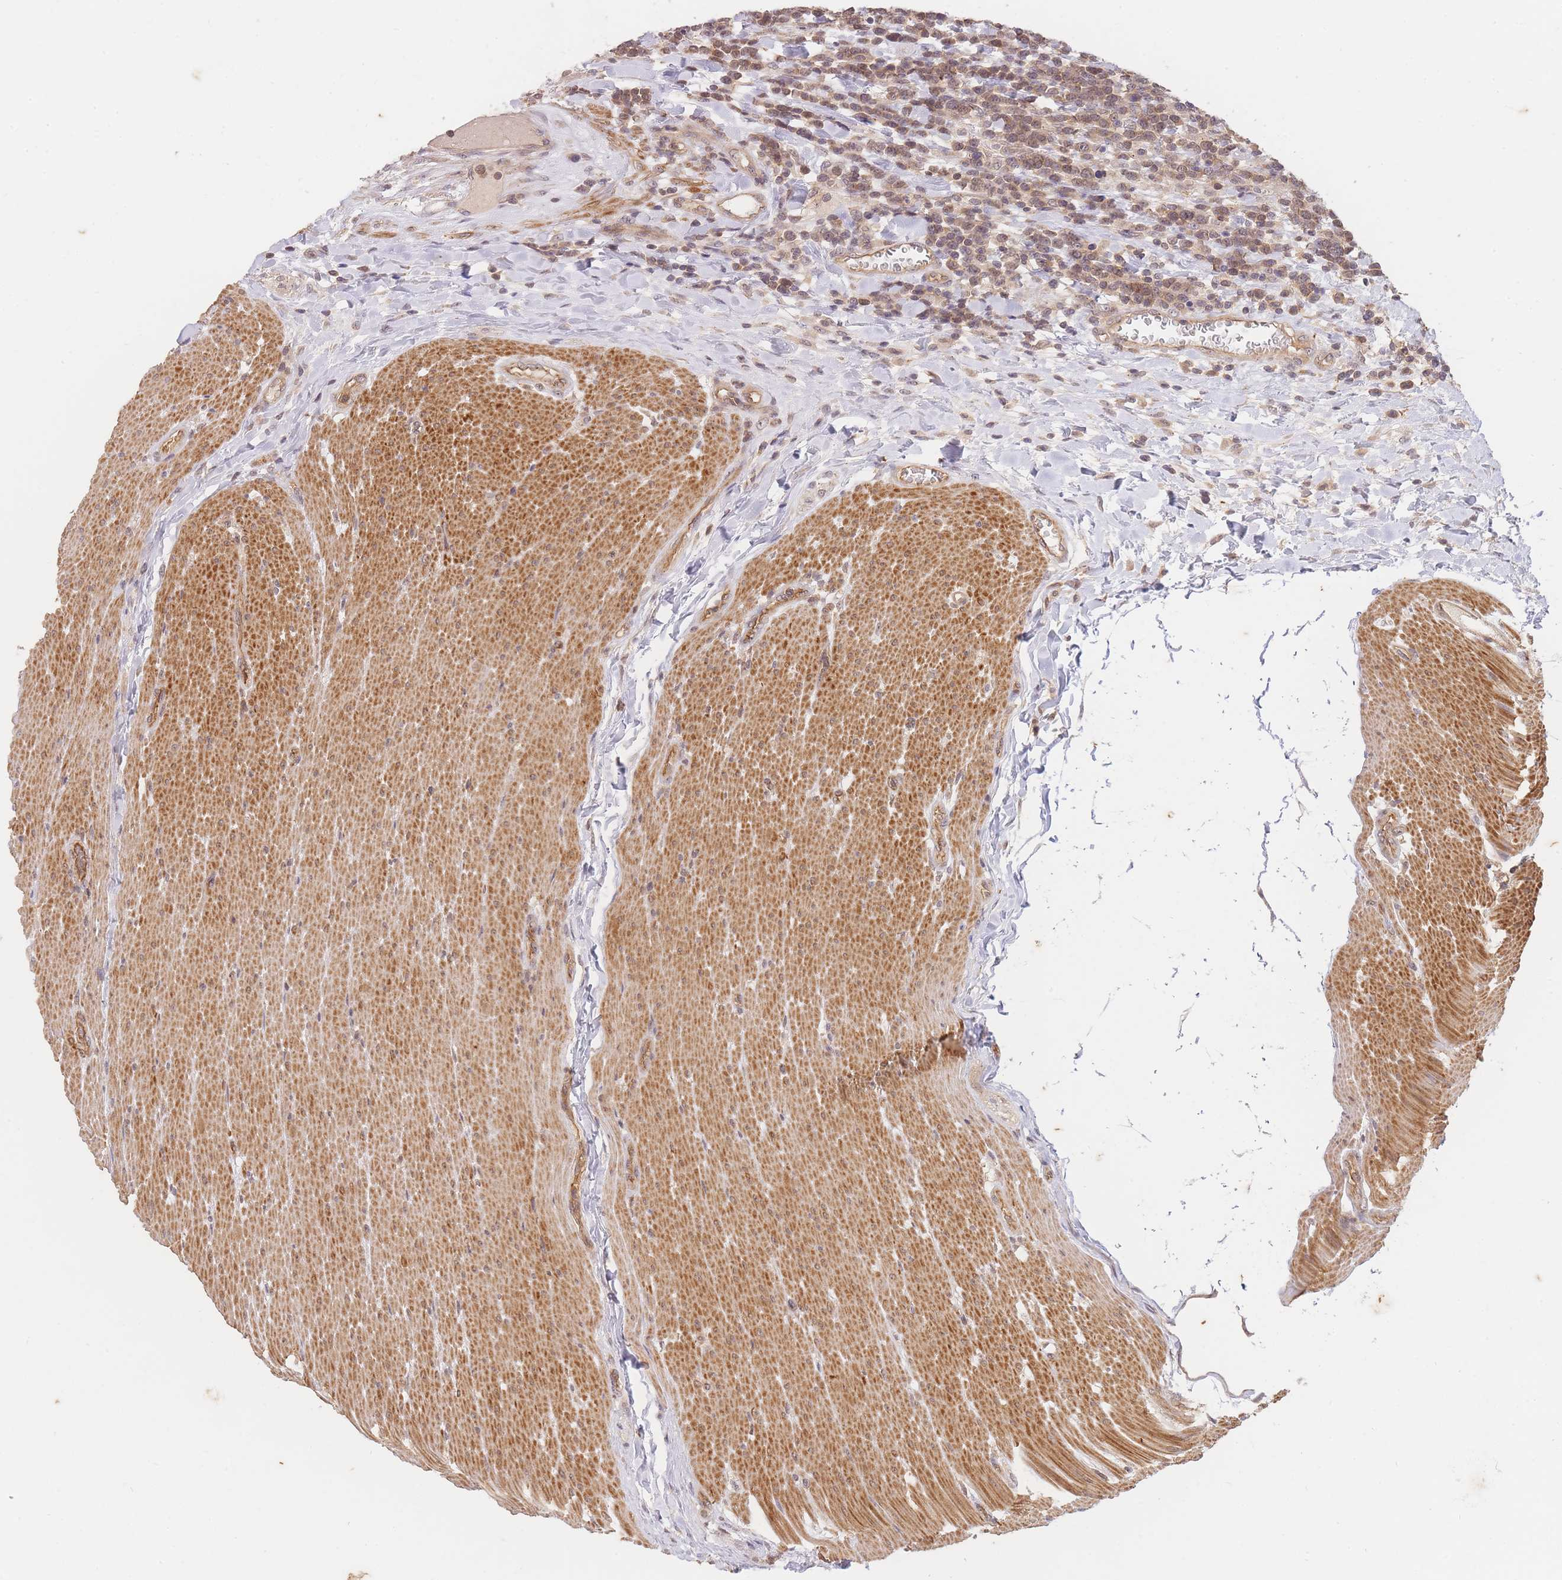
{"staining": {"intensity": "weak", "quantity": "25%-75%", "location": "cytoplasmic/membranous,nuclear"}, "tissue": "lymphoma", "cell_type": "Tumor cells", "image_type": "cancer", "snomed": [{"axis": "morphology", "description": "Malignant lymphoma, non-Hodgkin's type, High grade"}, {"axis": "topography", "description": "Small intestine"}], "caption": "Lymphoma stained with immunohistochemistry (IHC) exhibits weak cytoplasmic/membranous and nuclear expression in about 25%-75% of tumor cells. (DAB (3,3'-diaminobenzidine) = brown stain, brightfield microscopy at high magnification).", "gene": "ST8SIA4", "patient": {"sex": "male", "age": 8}}